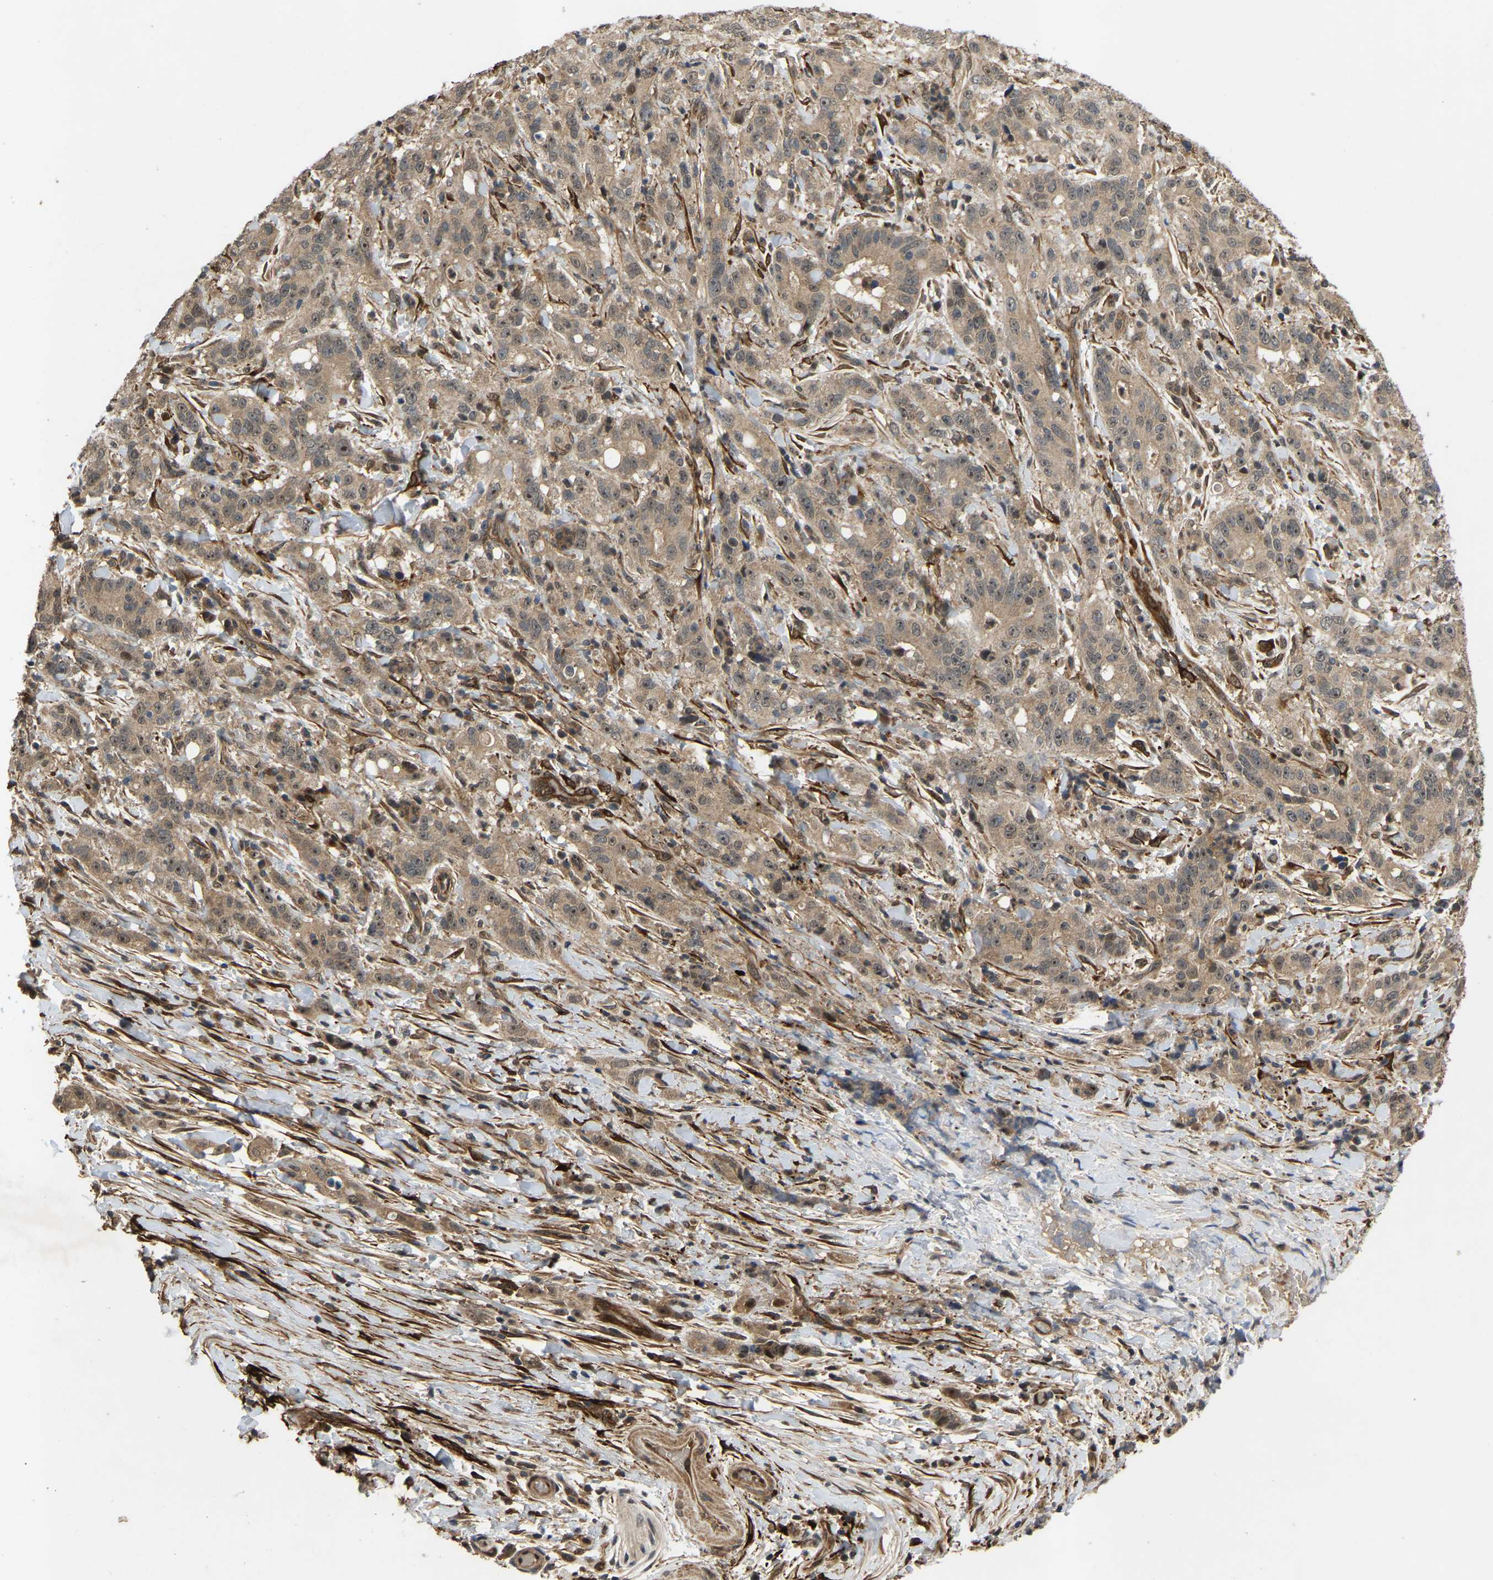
{"staining": {"intensity": "moderate", "quantity": ">75%", "location": "cytoplasmic/membranous,nuclear"}, "tissue": "liver cancer", "cell_type": "Tumor cells", "image_type": "cancer", "snomed": [{"axis": "morphology", "description": "Cholangiocarcinoma"}, {"axis": "topography", "description": "Liver"}], "caption": "Immunohistochemistry (DAB) staining of cholangiocarcinoma (liver) exhibits moderate cytoplasmic/membranous and nuclear protein positivity in about >75% of tumor cells.", "gene": "LIMK2", "patient": {"sex": "female", "age": 38}}